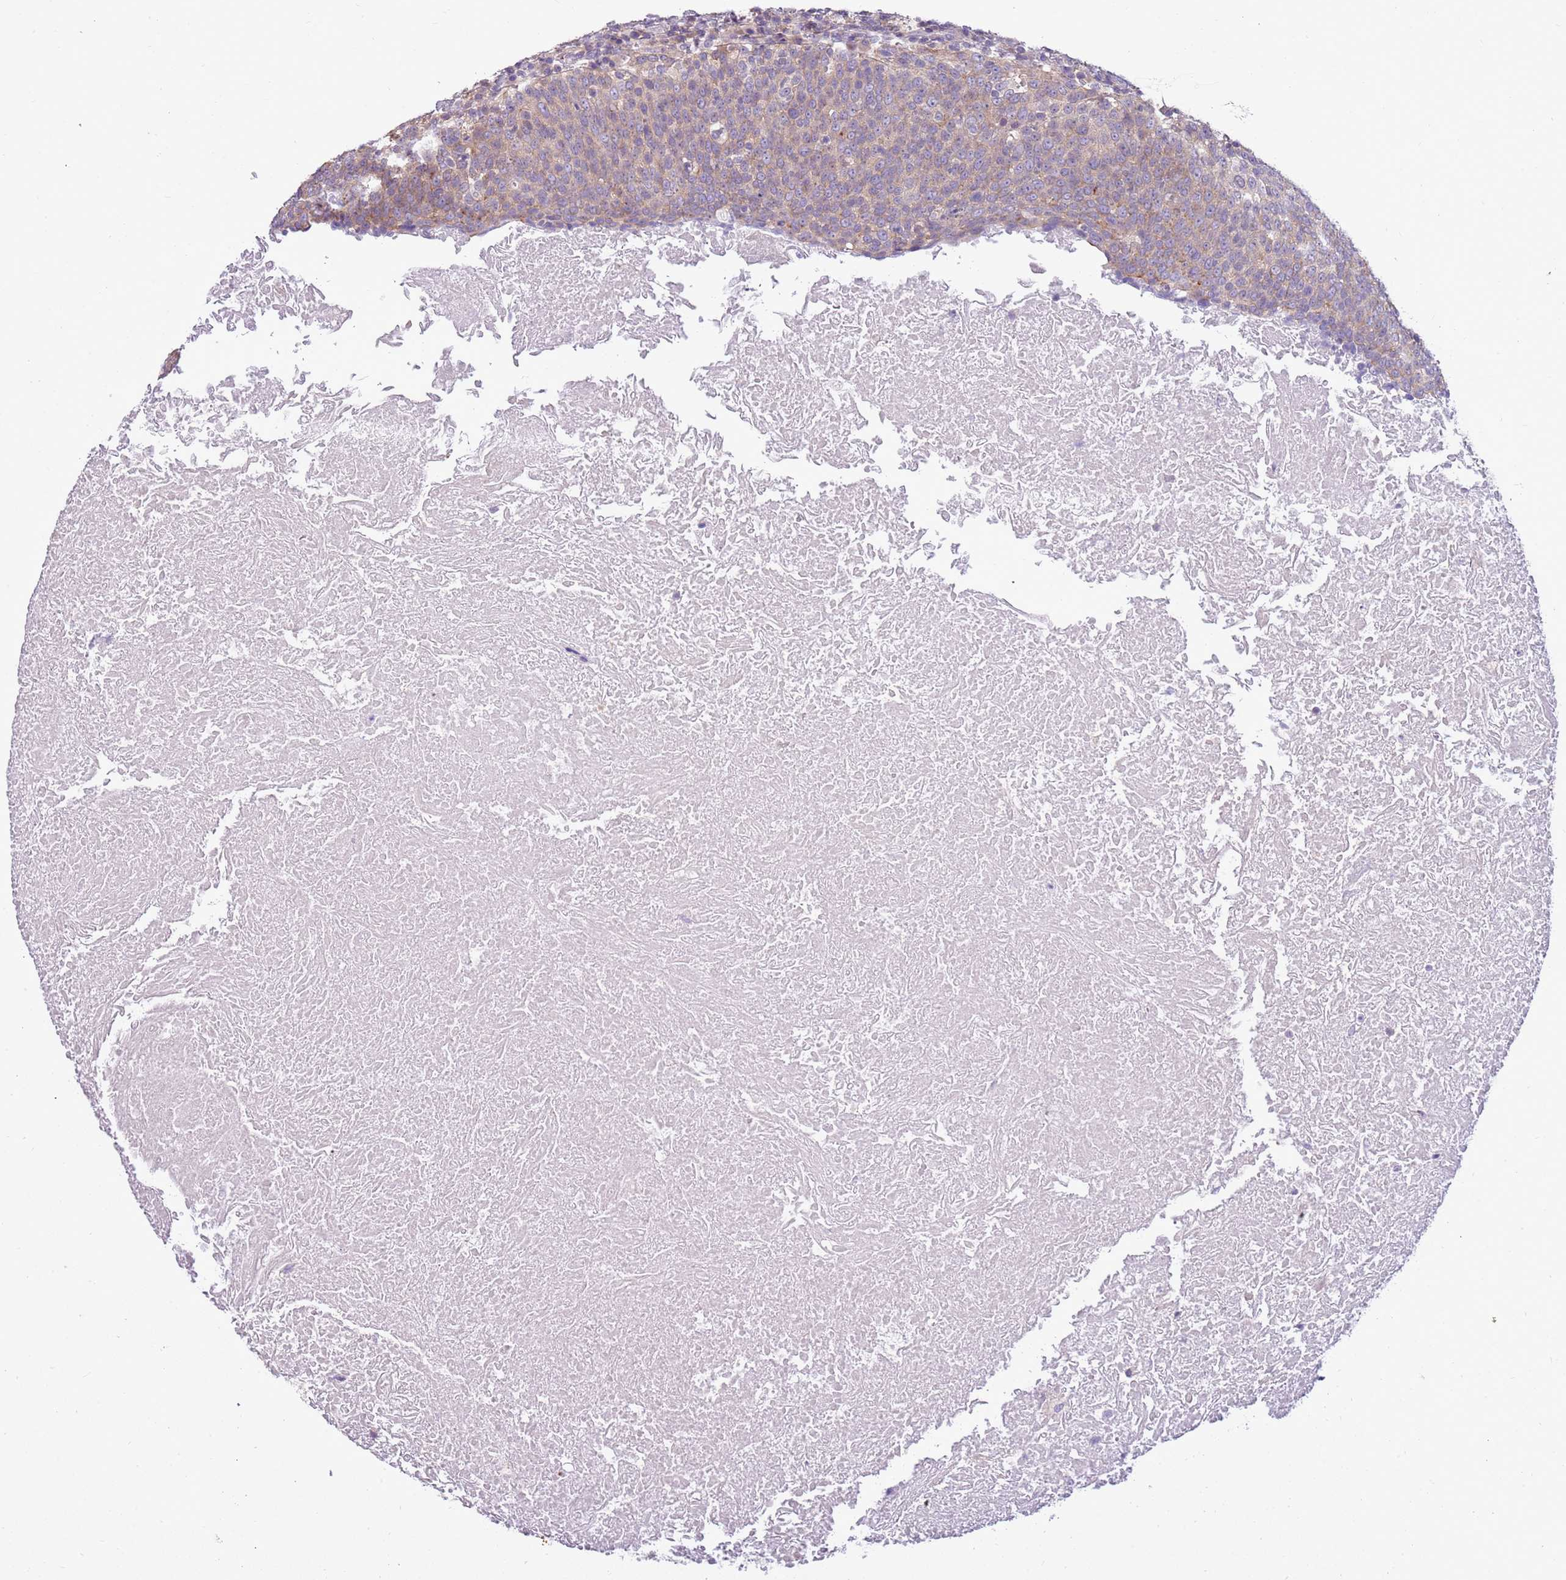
{"staining": {"intensity": "weak", "quantity": "25%-75%", "location": "cytoplasmic/membranous"}, "tissue": "head and neck cancer", "cell_type": "Tumor cells", "image_type": "cancer", "snomed": [{"axis": "morphology", "description": "Squamous cell carcinoma, NOS"}, {"axis": "morphology", "description": "Squamous cell carcinoma, metastatic, NOS"}, {"axis": "topography", "description": "Lymph node"}, {"axis": "topography", "description": "Head-Neck"}], "caption": "Immunohistochemistry (IHC) of squamous cell carcinoma (head and neck) reveals low levels of weak cytoplasmic/membranous expression in approximately 25%-75% of tumor cells.", "gene": "CAPN7", "patient": {"sex": "male", "age": 62}}